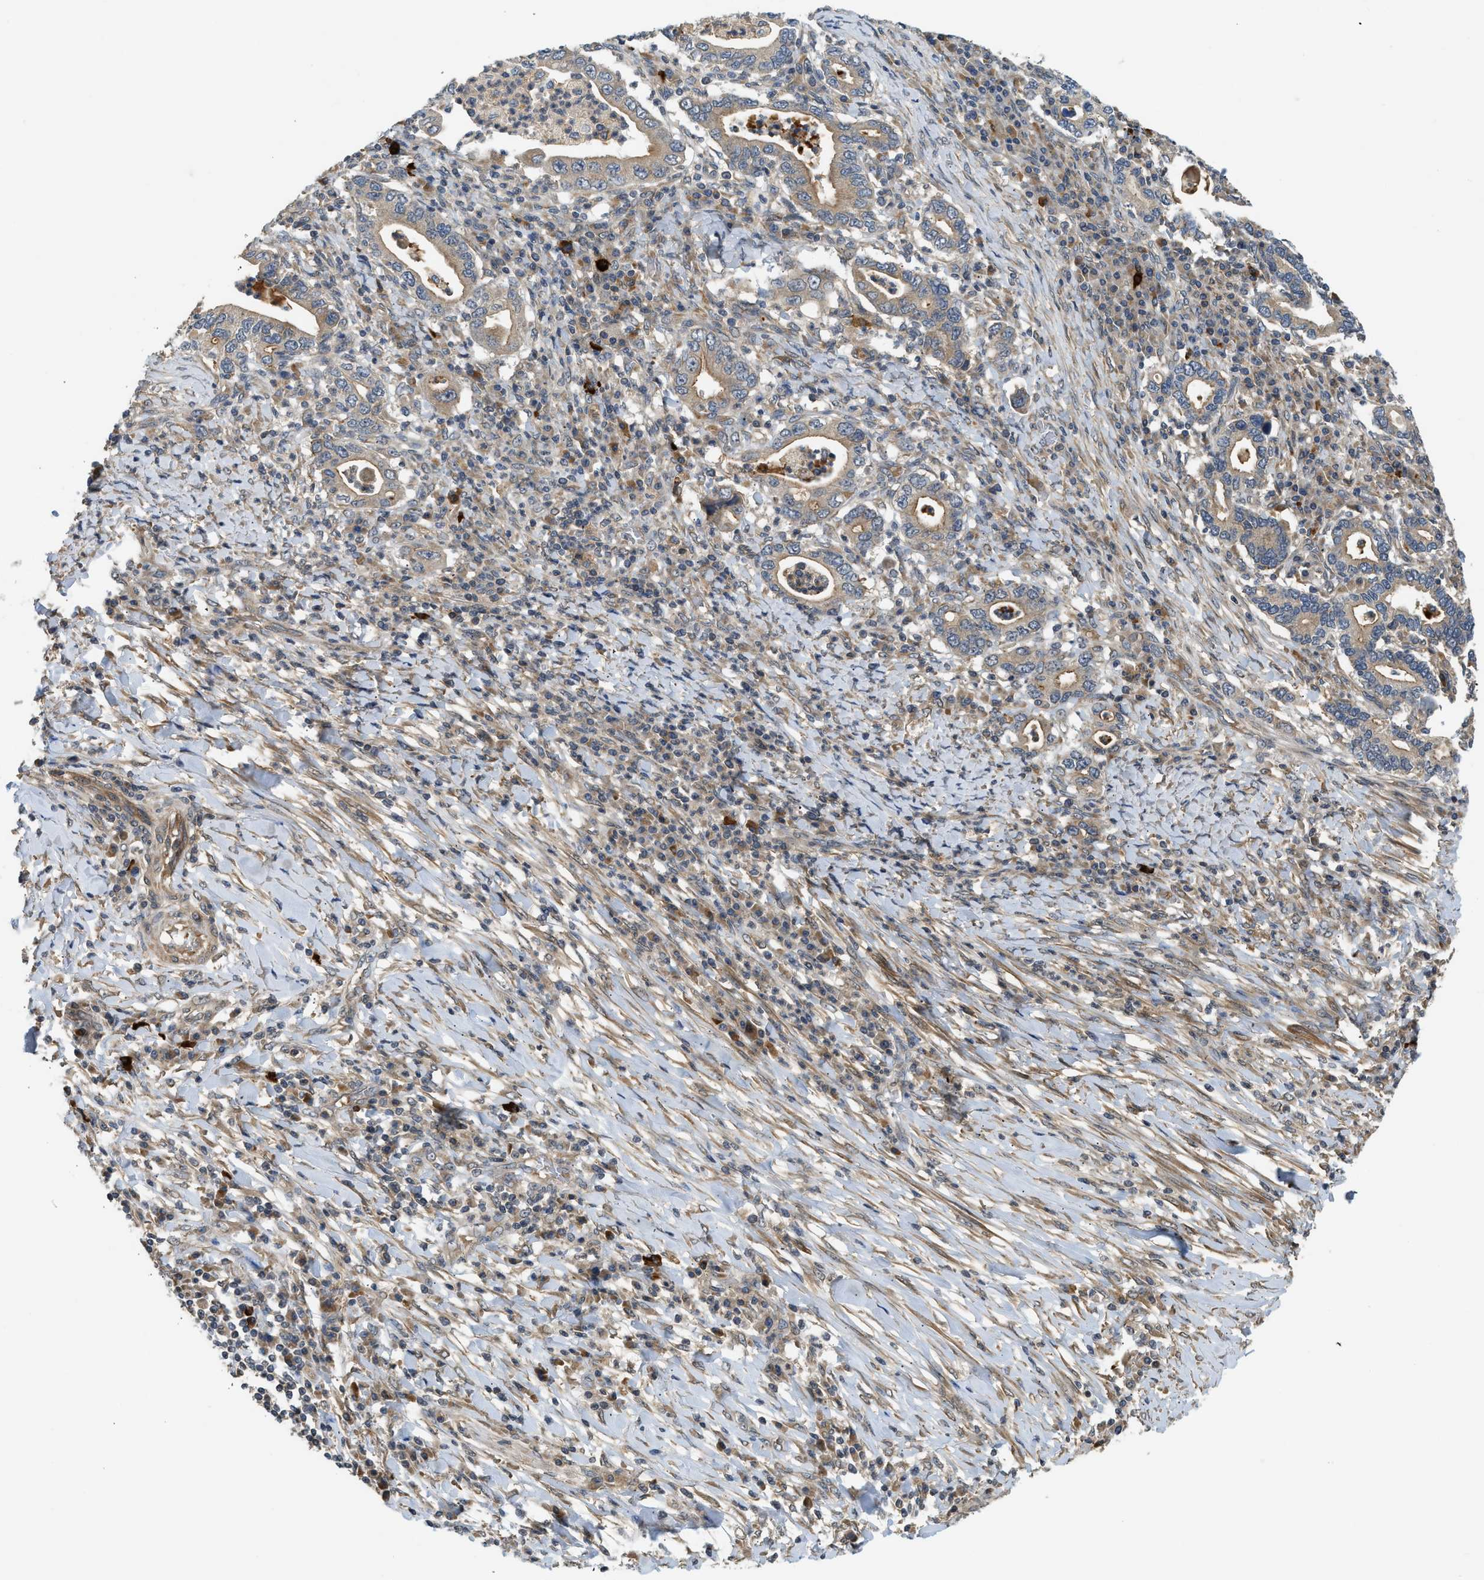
{"staining": {"intensity": "weak", "quantity": "25%-75%", "location": "cytoplasmic/membranous"}, "tissue": "stomach cancer", "cell_type": "Tumor cells", "image_type": "cancer", "snomed": [{"axis": "morphology", "description": "Normal tissue, NOS"}, {"axis": "morphology", "description": "Adenocarcinoma, NOS"}, {"axis": "topography", "description": "Esophagus"}, {"axis": "topography", "description": "Stomach, upper"}, {"axis": "topography", "description": "Peripheral nerve tissue"}], "caption": "A histopathology image of adenocarcinoma (stomach) stained for a protein exhibits weak cytoplasmic/membranous brown staining in tumor cells.", "gene": "ADCY8", "patient": {"sex": "male", "age": 62}}